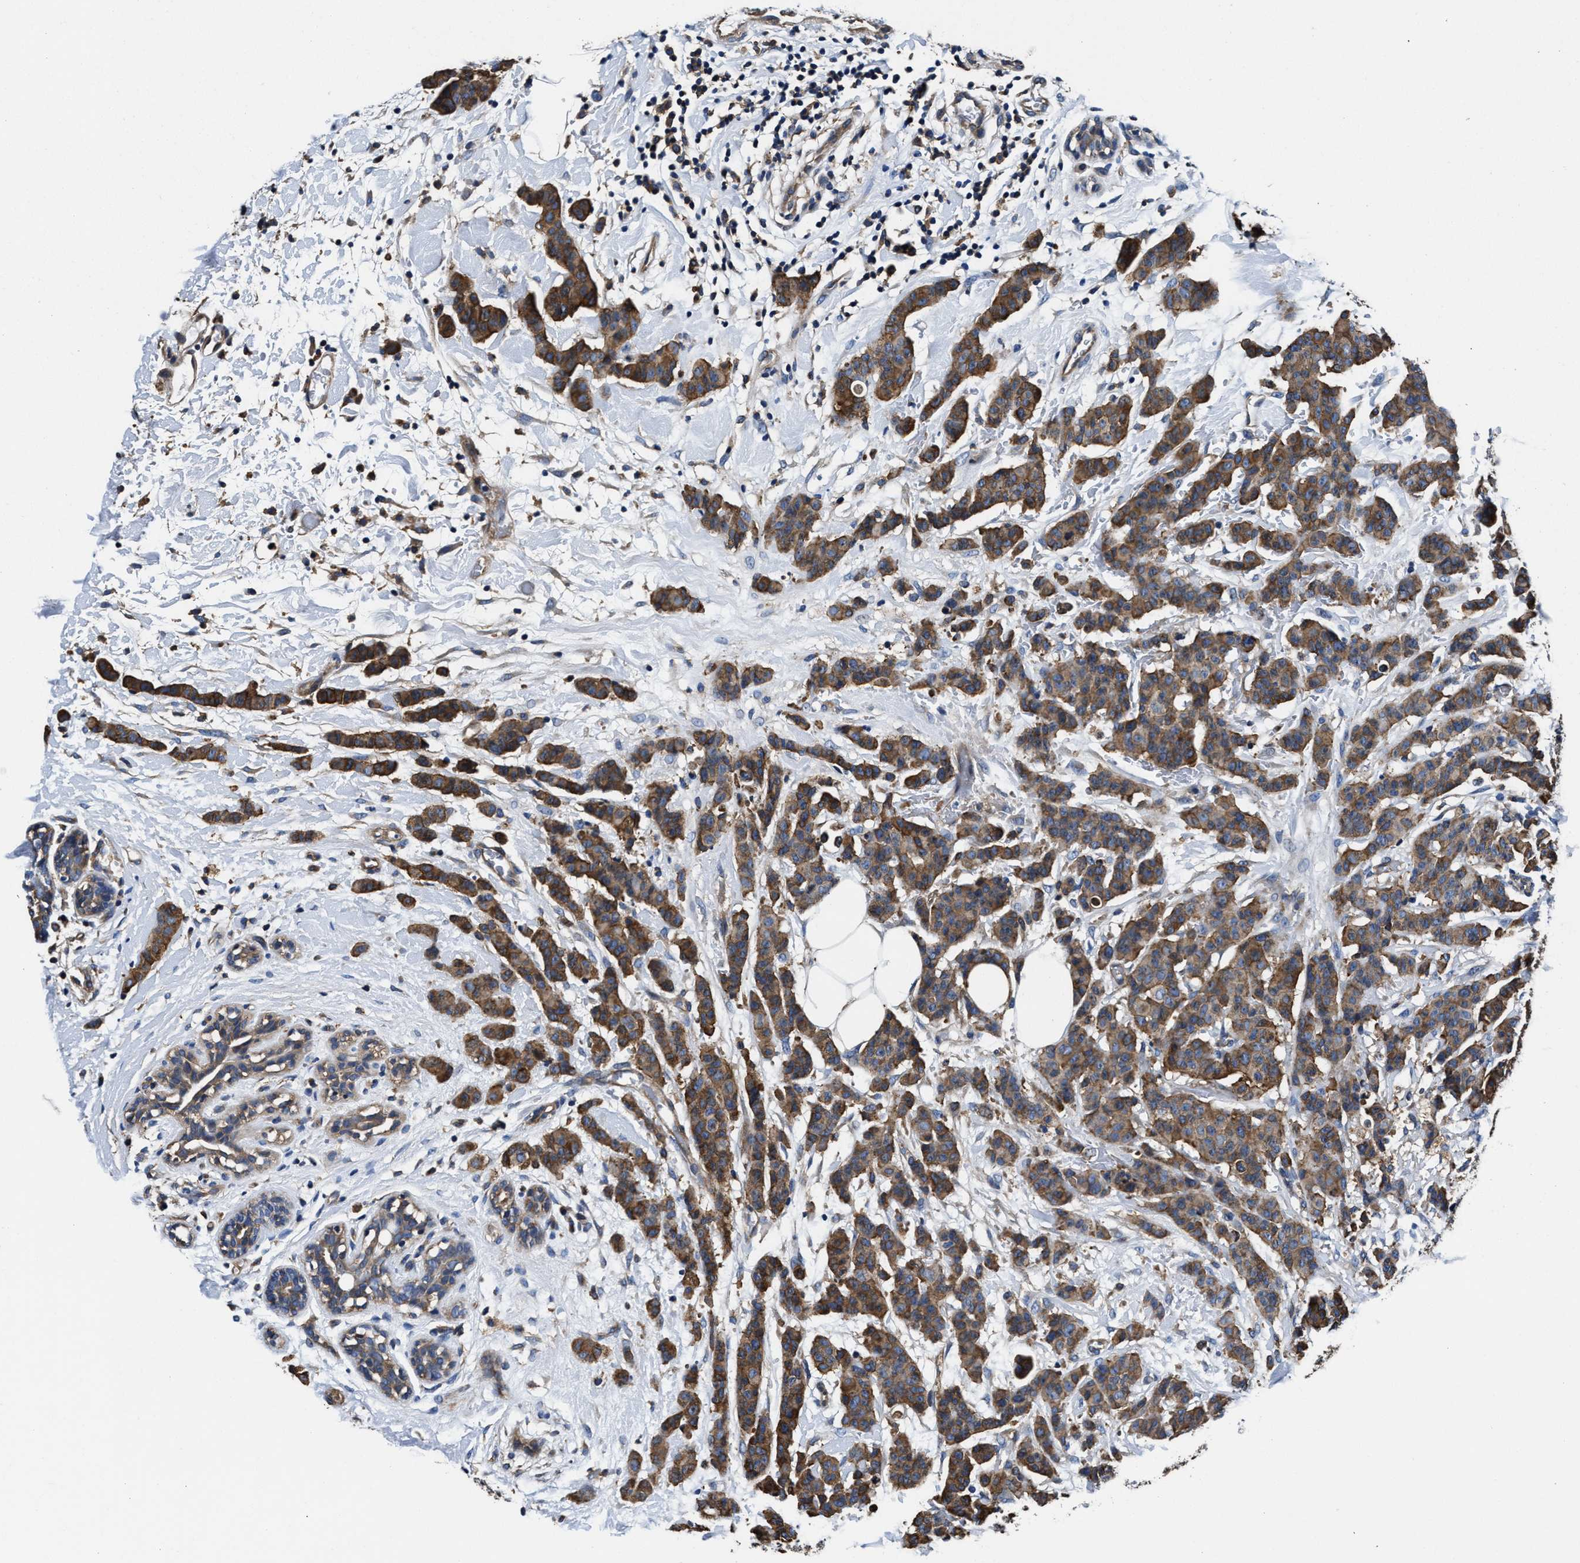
{"staining": {"intensity": "moderate", "quantity": ">75%", "location": "cytoplasmic/membranous"}, "tissue": "breast cancer", "cell_type": "Tumor cells", "image_type": "cancer", "snomed": [{"axis": "morphology", "description": "Normal tissue, NOS"}, {"axis": "morphology", "description": "Duct carcinoma"}, {"axis": "topography", "description": "Breast"}], "caption": "This is a photomicrograph of immunohistochemistry (IHC) staining of breast intraductal carcinoma, which shows moderate staining in the cytoplasmic/membranous of tumor cells.", "gene": "PPP1R9B", "patient": {"sex": "female", "age": 40}}